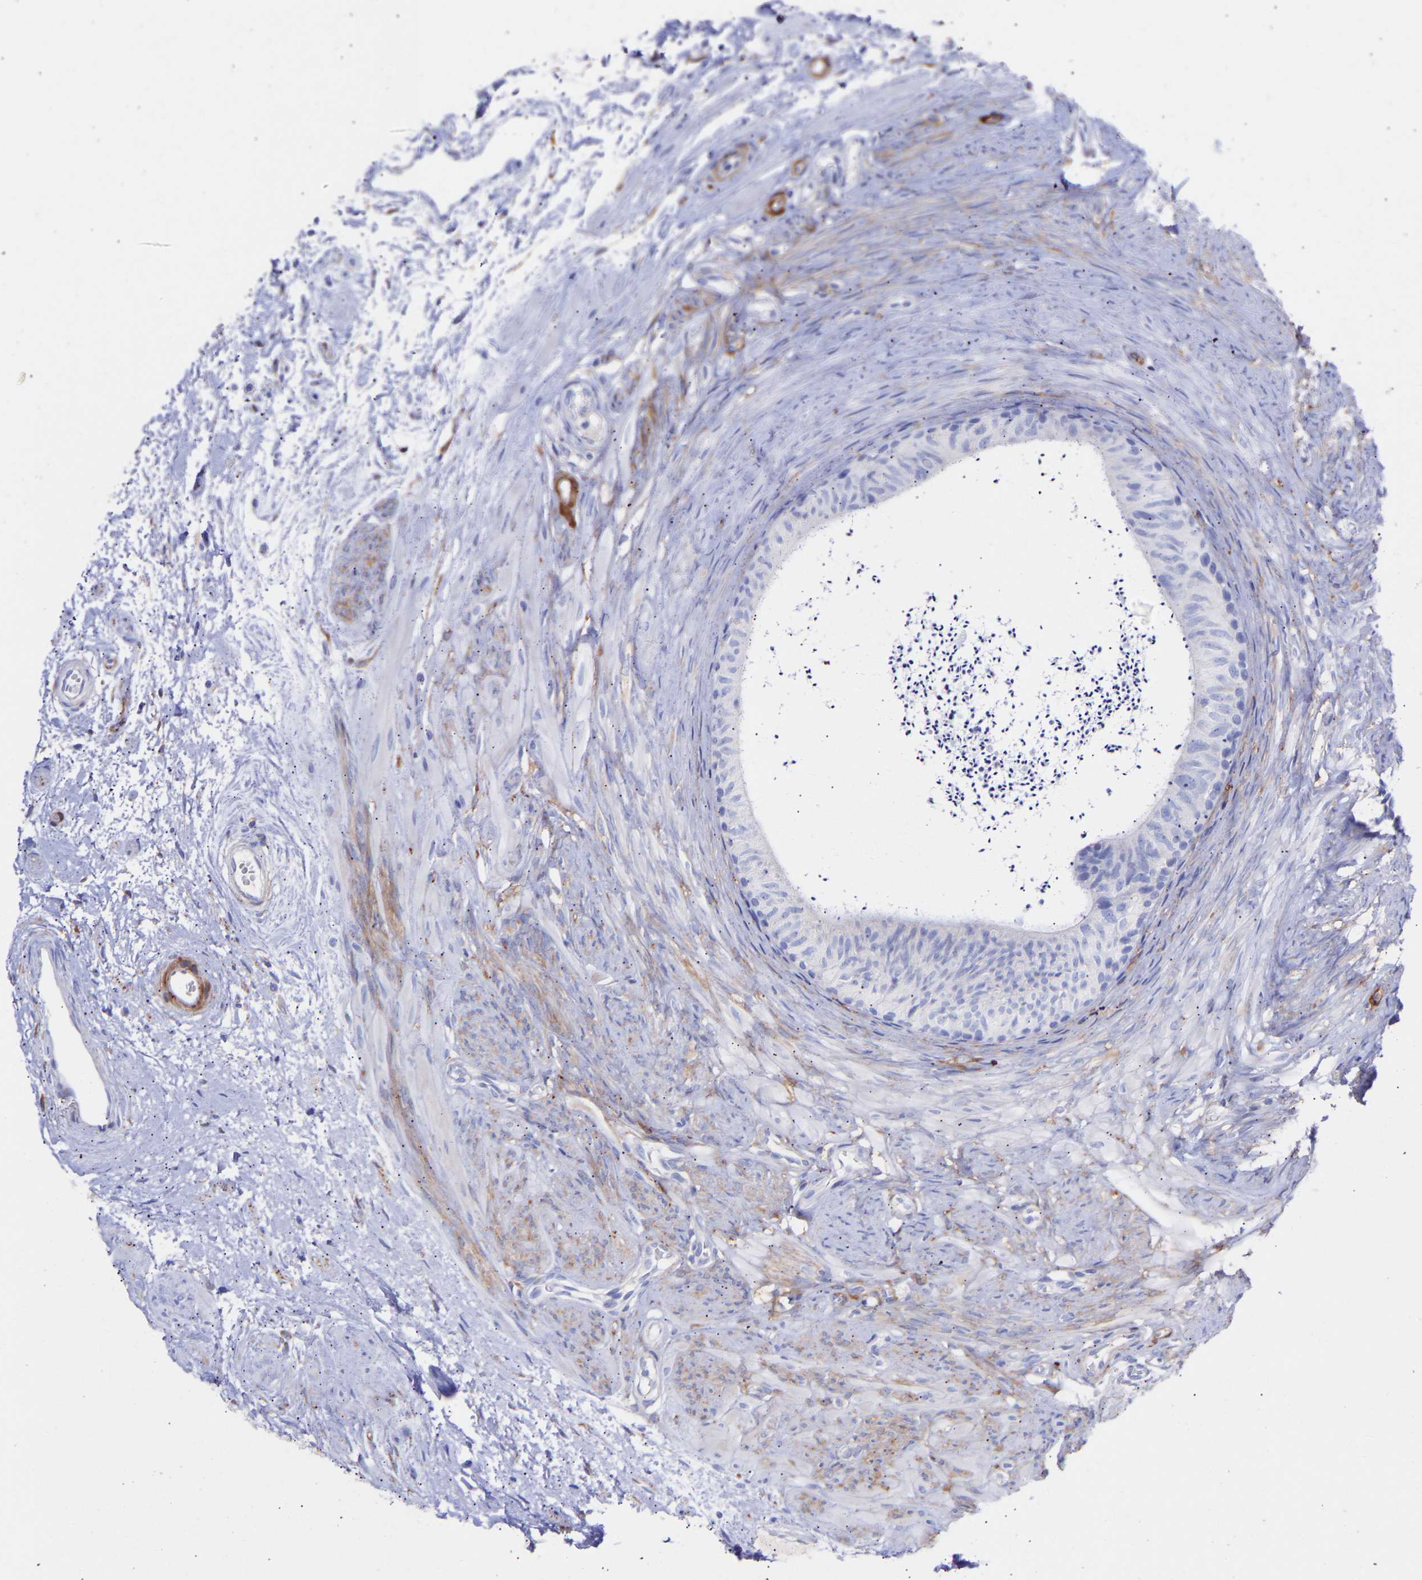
{"staining": {"intensity": "negative", "quantity": "none", "location": "none"}, "tissue": "epididymis", "cell_type": "Glandular cells", "image_type": "normal", "snomed": [{"axis": "morphology", "description": "Normal tissue, NOS"}, {"axis": "topography", "description": "Epididymis"}], "caption": "The immunohistochemistry (IHC) histopathology image has no significant positivity in glandular cells of epididymis. The staining is performed using DAB (3,3'-diaminobenzidine) brown chromogen with nuclei counter-stained in using hematoxylin.", "gene": "AMPH", "patient": {"sex": "male", "age": 56}}